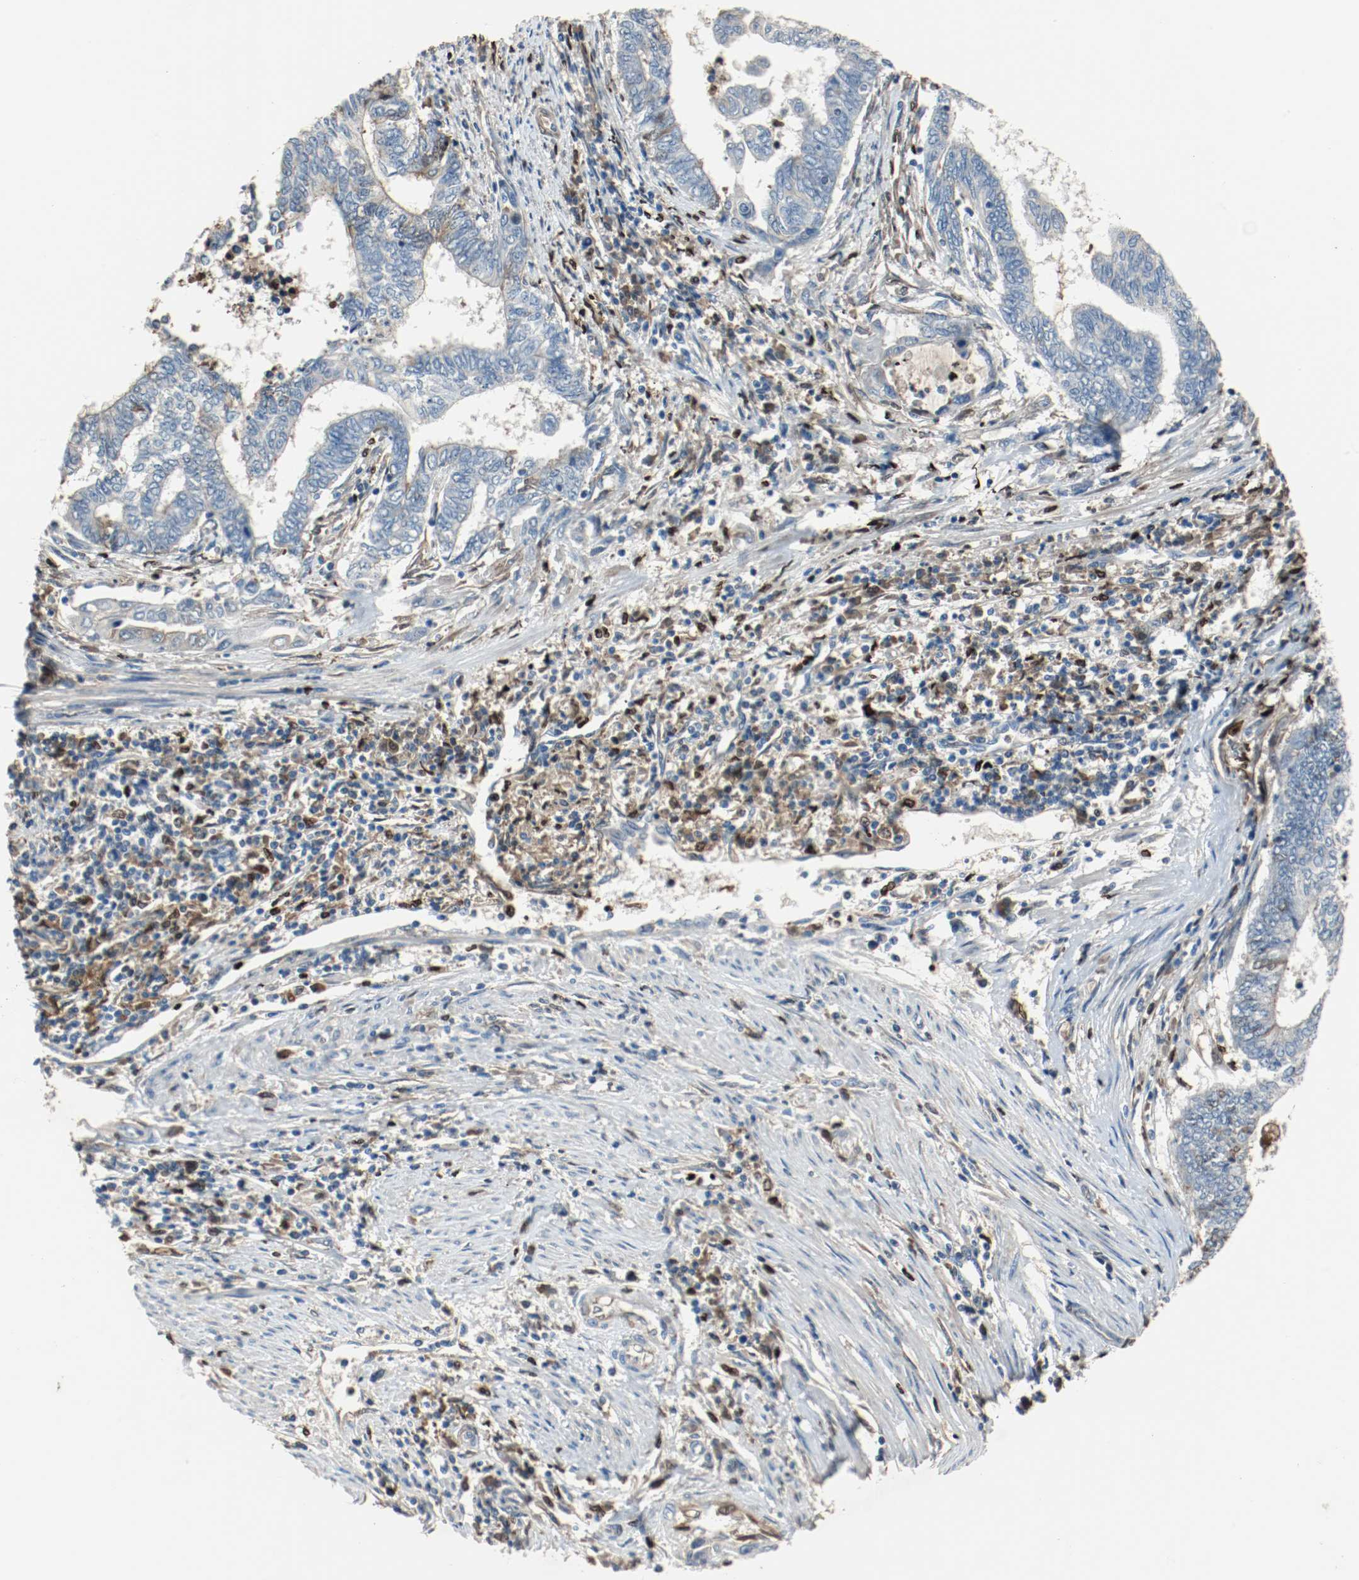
{"staining": {"intensity": "negative", "quantity": "none", "location": "none"}, "tissue": "endometrial cancer", "cell_type": "Tumor cells", "image_type": "cancer", "snomed": [{"axis": "morphology", "description": "Adenocarcinoma, NOS"}, {"axis": "topography", "description": "Uterus"}, {"axis": "topography", "description": "Endometrium"}], "caption": "This is an immunohistochemistry image of endometrial adenocarcinoma. There is no expression in tumor cells.", "gene": "BLK", "patient": {"sex": "female", "age": 70}}